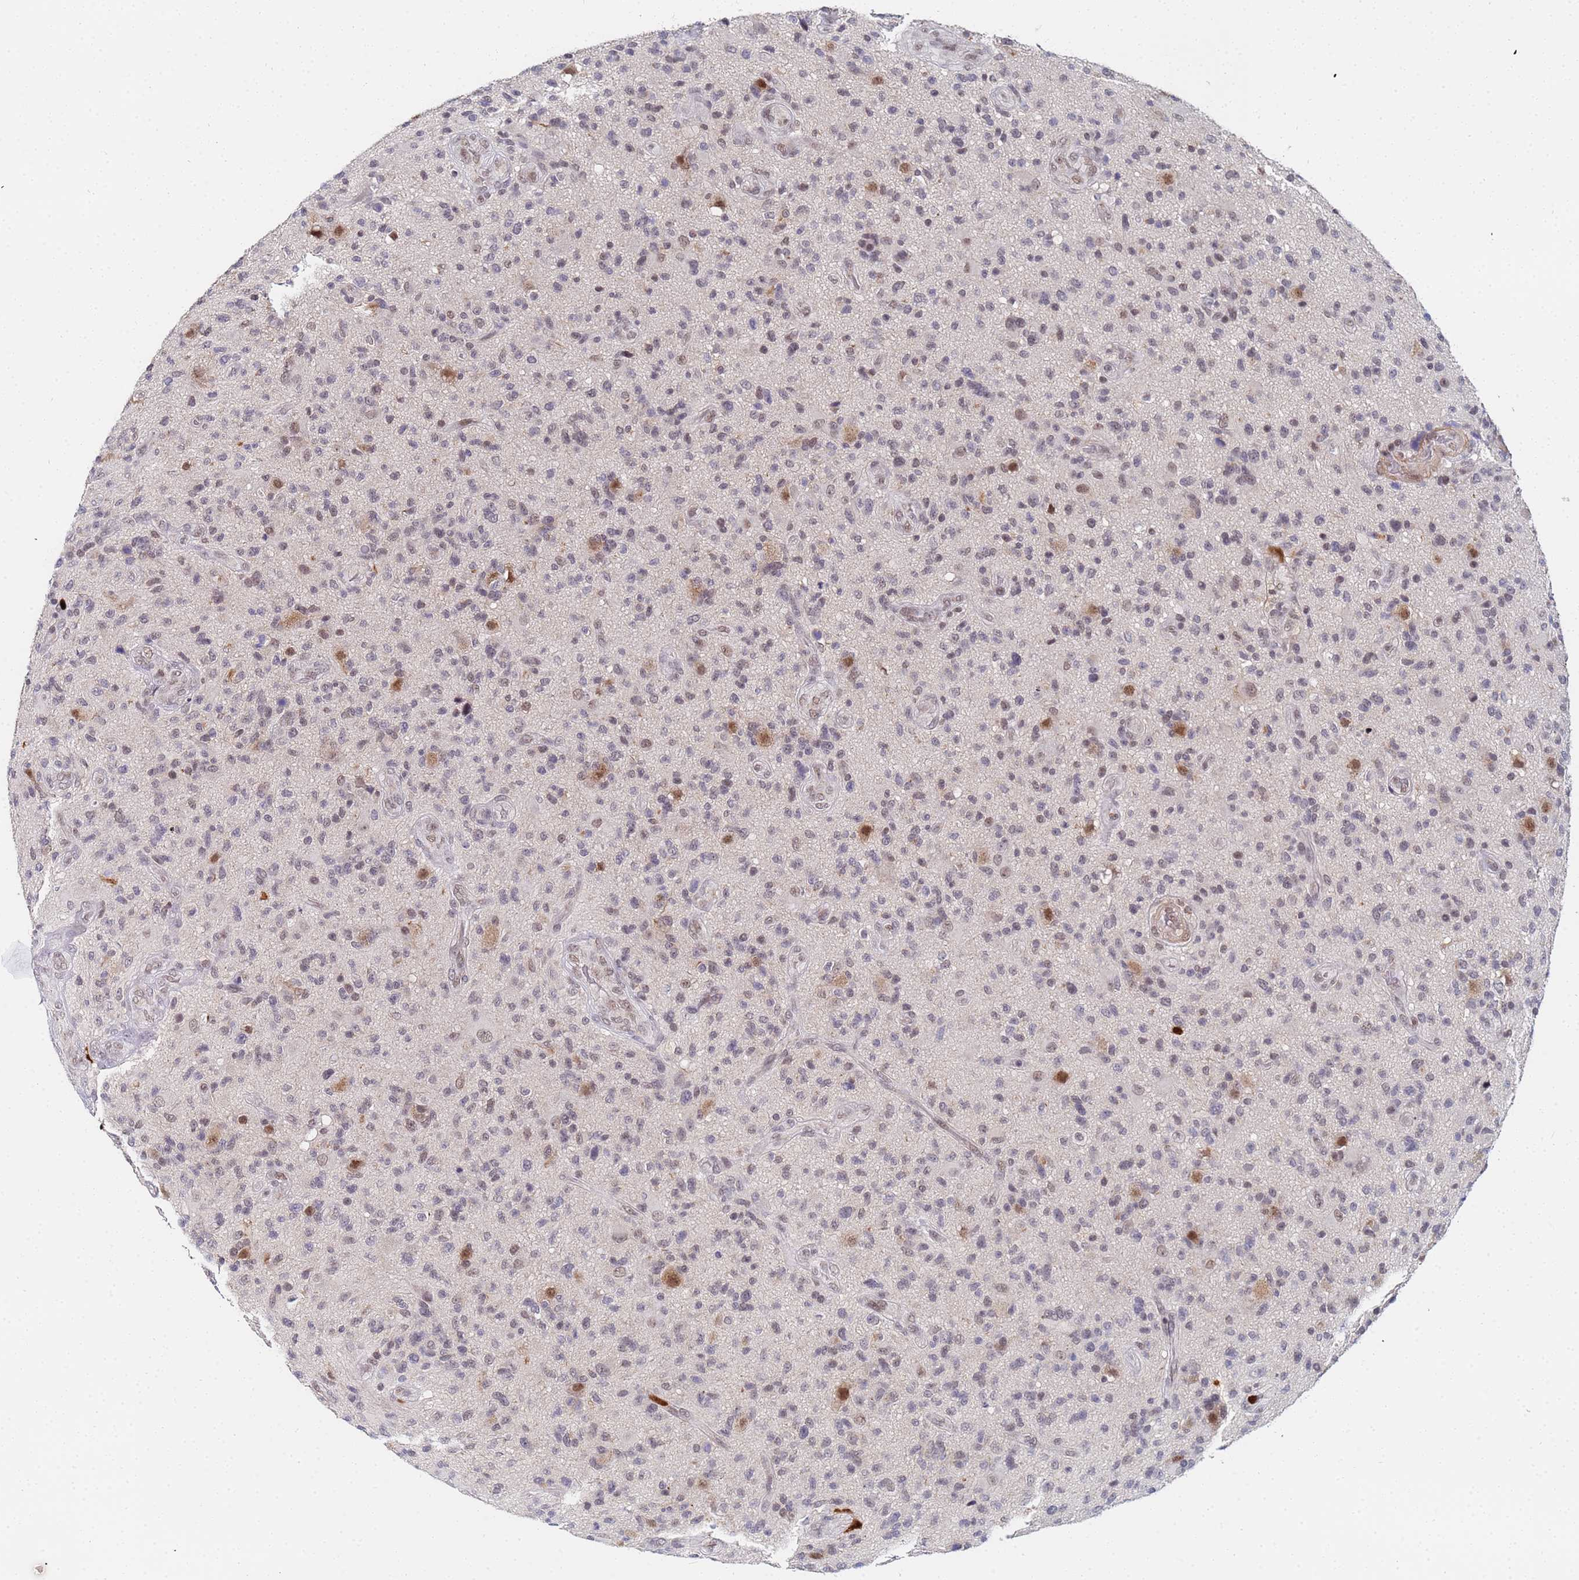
{"staining": {"intensity": "weak", "quantity": "25%-75%", "location": "nuclear"}, "tissue": "glioma", "cell_type": "Tumor cells", "image_type": "cancer", "snomed": [{"axis": "morphology", "description": "Glioma, malignant, High grade"}, {"axis": "topography", "description": "Brain"}], "caption": "This is a micrograph of immunohistochemistry staining of glioma, which shows weak expression in the nuclear of tumor cells.", "gene": "MTCL1", "patient": {"sex": "male", "age": 47}}